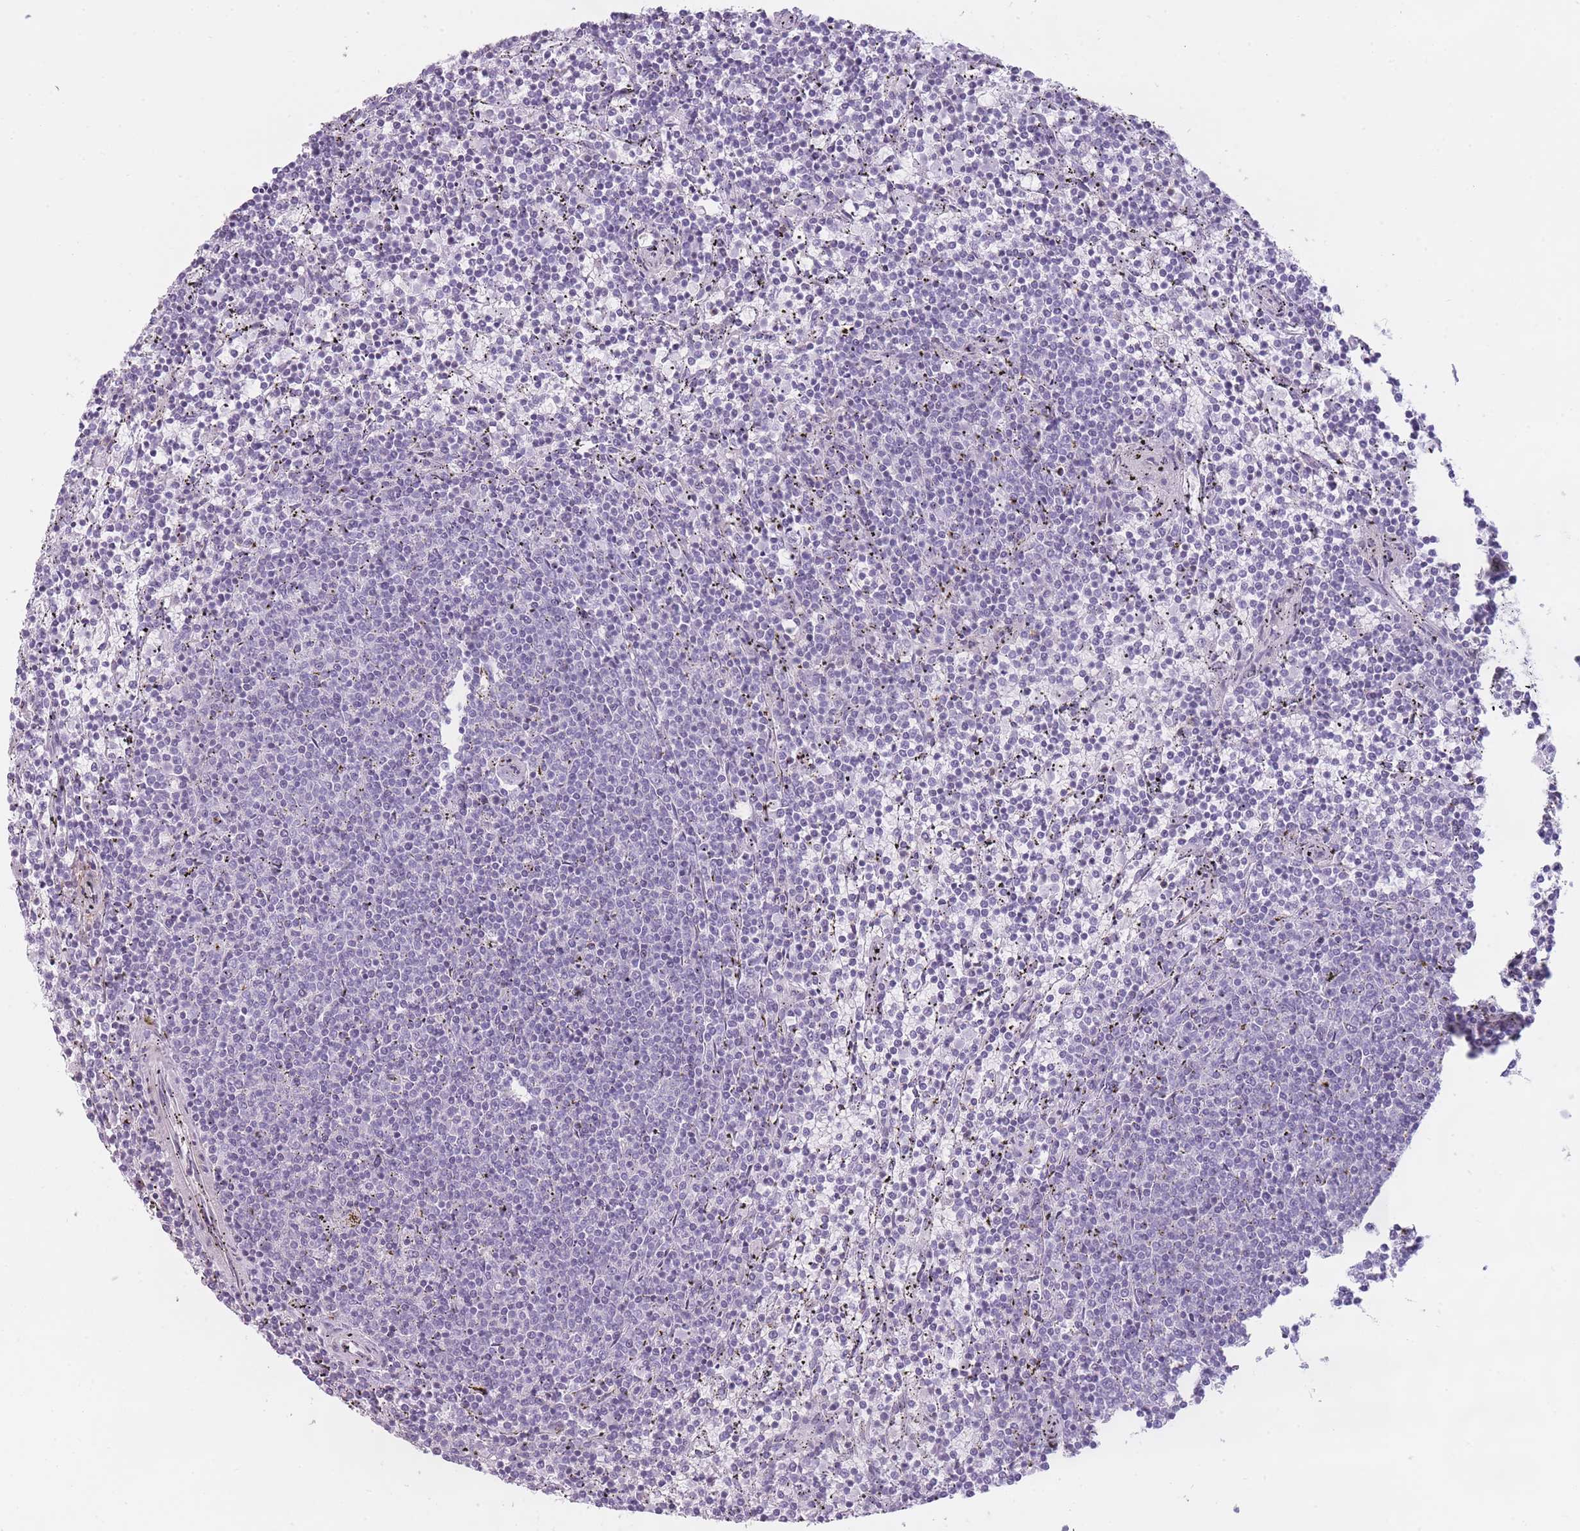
{"staining": {"intensity": "negative", "quantity": "none", "location": "none"}, "tissue": "lymphoma", "cell_type": "Tumor cells", "image_type": "cancer", "snomed": [{"axis": "morphology", "description": "Malignant lymphoma, non-Hodgkin's type, Low grade"}, {"axis": "topography", "description": "Spleen"}], "caption": "The histopathology image exhibits no significant expression in tumor cells of lymphoma.", "gene": "GGT1", "patient": {"sex": "female", "age": 50}}